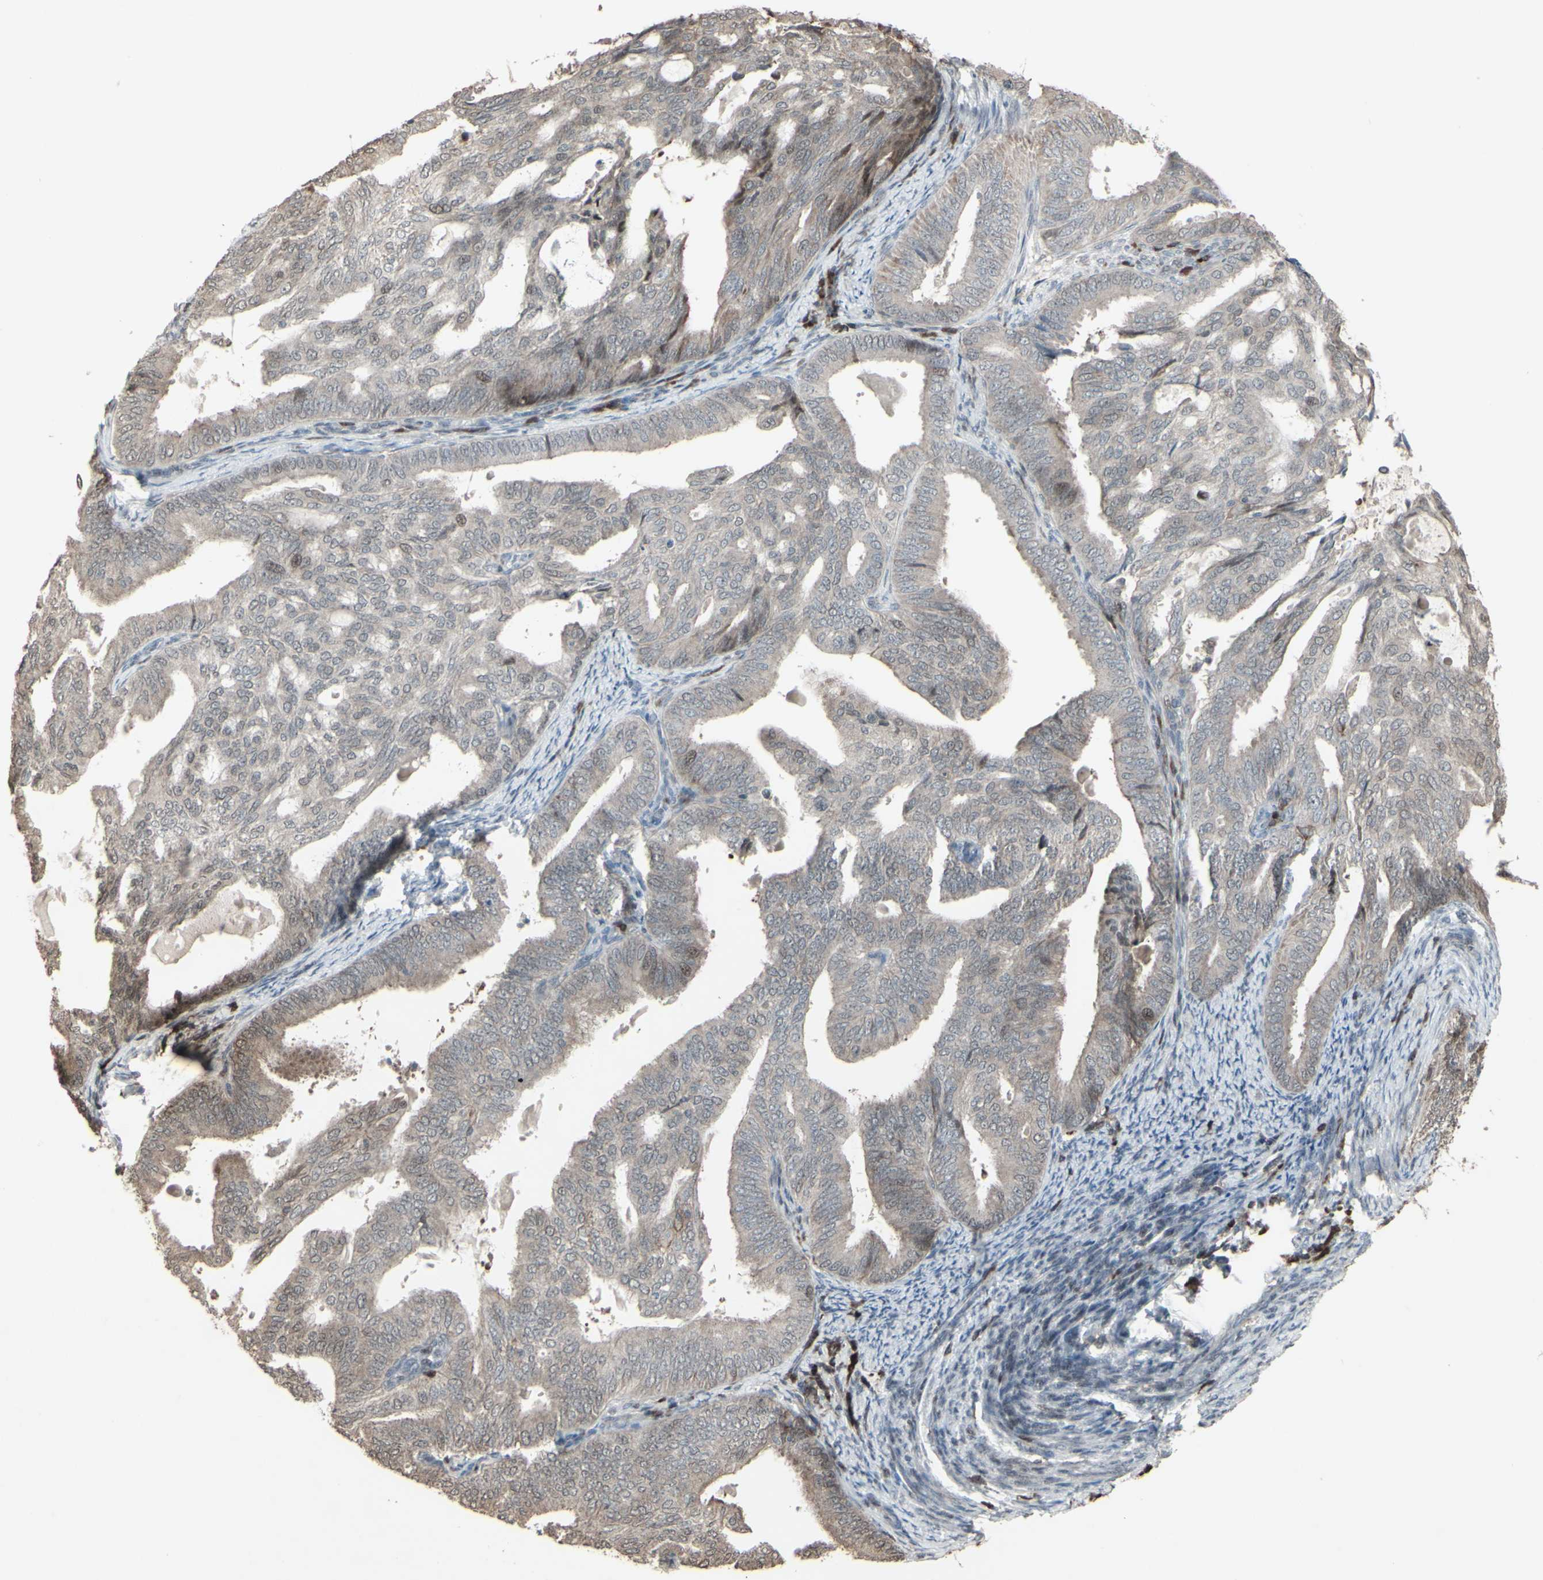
{"staining": {"intensity": "weak", "quantity": ">75%", "location": "cytoplasmic/membranous"}, "tissue": "endometrial cancer", "cell_type": "Tumor cells", "image_type": "cancer", "snomed": [{"axis": "morphology", "description": "Adenocarcinoma, NOS"}, {"axis": "topography", "description": "Endometrium"}], "caption": "Immunohistochemistry (DAB) staining of endometrial adenocarcinoma exhibits weak cytoplasmic/membranous protein expression in approximately >75% of tumor cells. (DAB (3,3'-diaminobenzidine) = brown stain, brightfield microscopy at high magnification).", "gene": "CD33", "patient": {"sex": "female", "age": 58}}